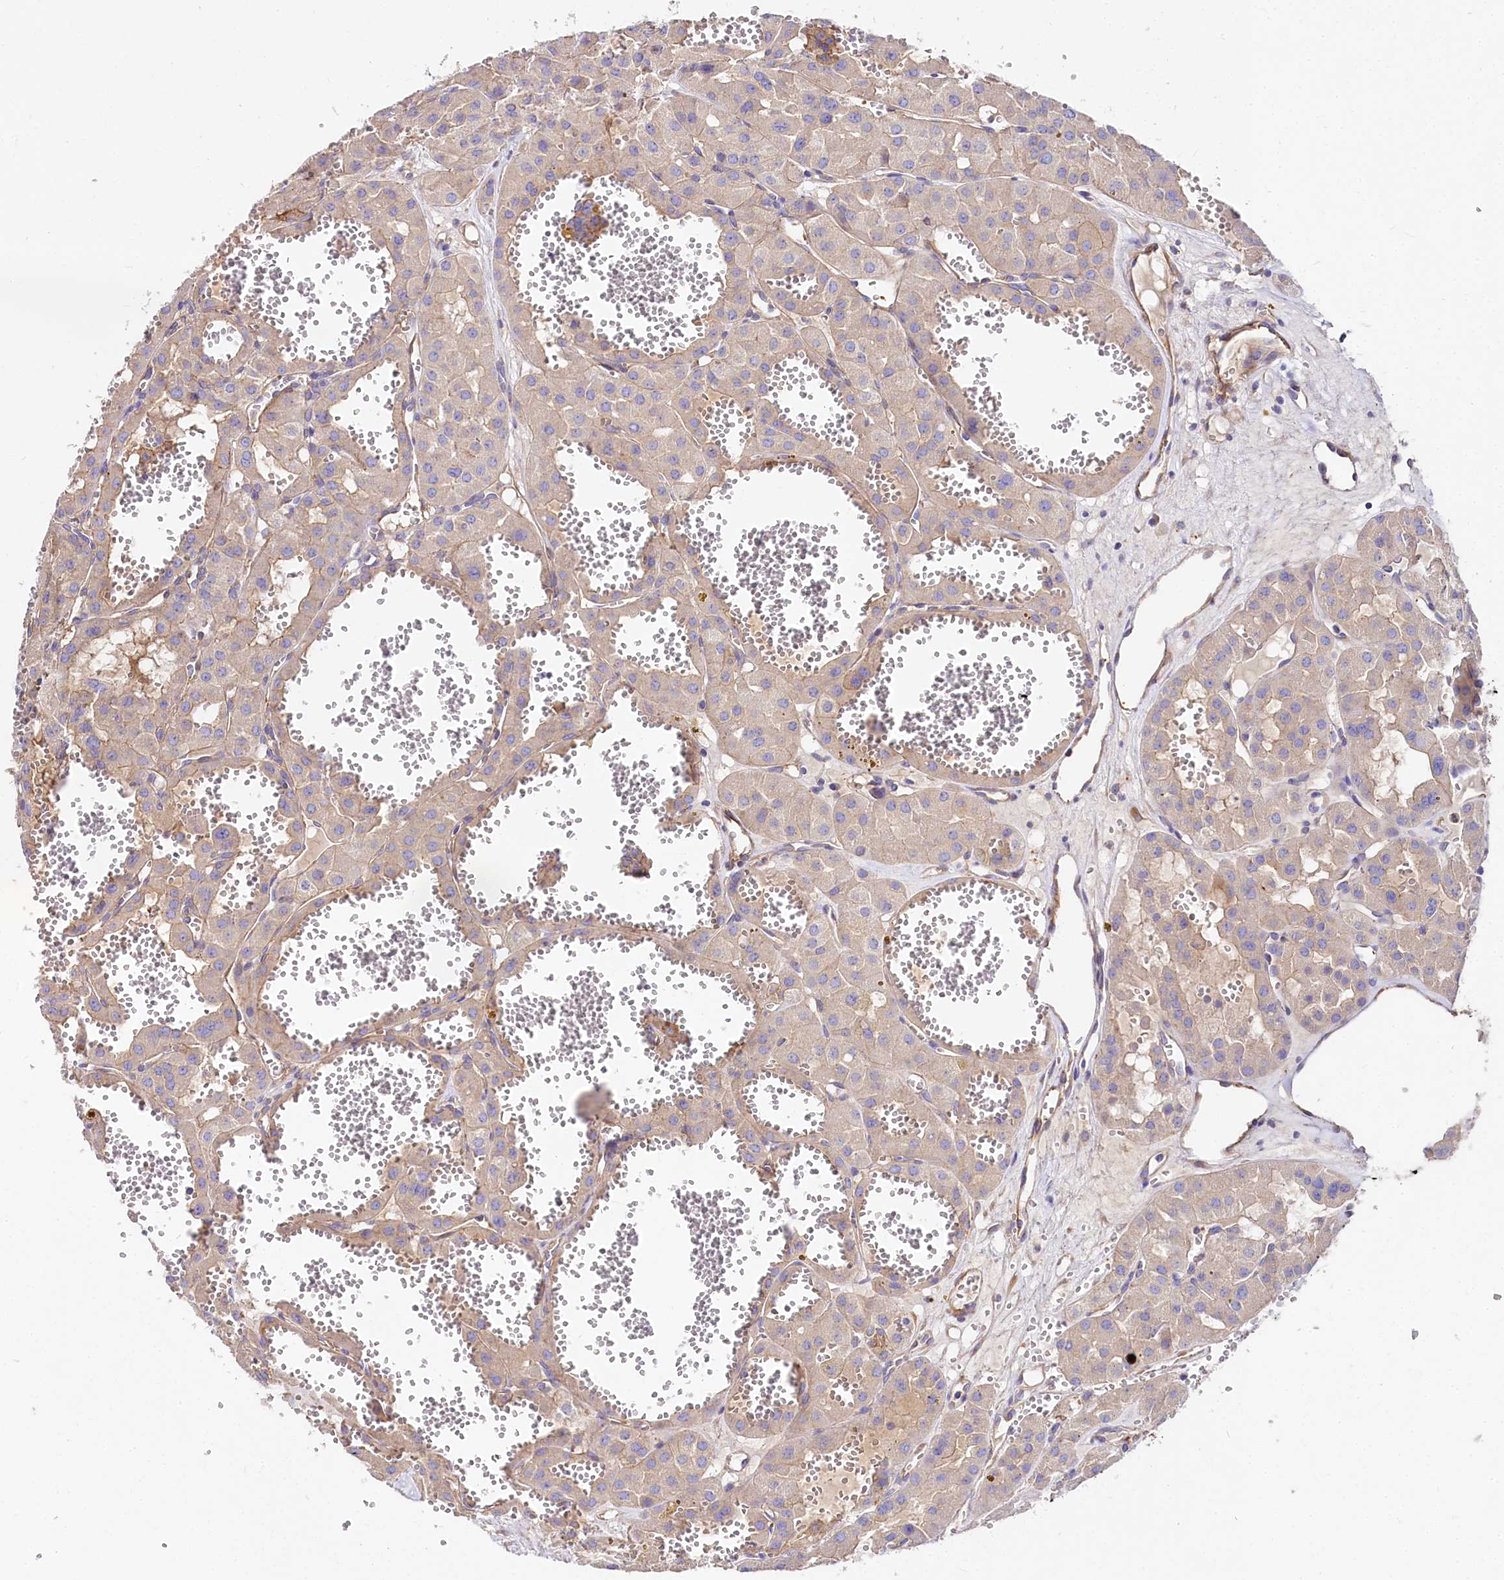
{"staining": {"intensity": "weak", "quantity": "<25%", "location": "cytoplasmic/membranous"}, "tissue": "renal cancer", "cell_type": "Tumor cells", "image_type": "cancer", "snomed": [{"axis": "morphology", "description": "Carcinoma, NOS"}, {"axis": "topography", "description": "Kidney"}], "caption": "The histopathology image shows no significant expression in tumor cells of carcinoma (renal).", "gene": "FCHSD2", "patient": {"sex": "female", "age": 75}}